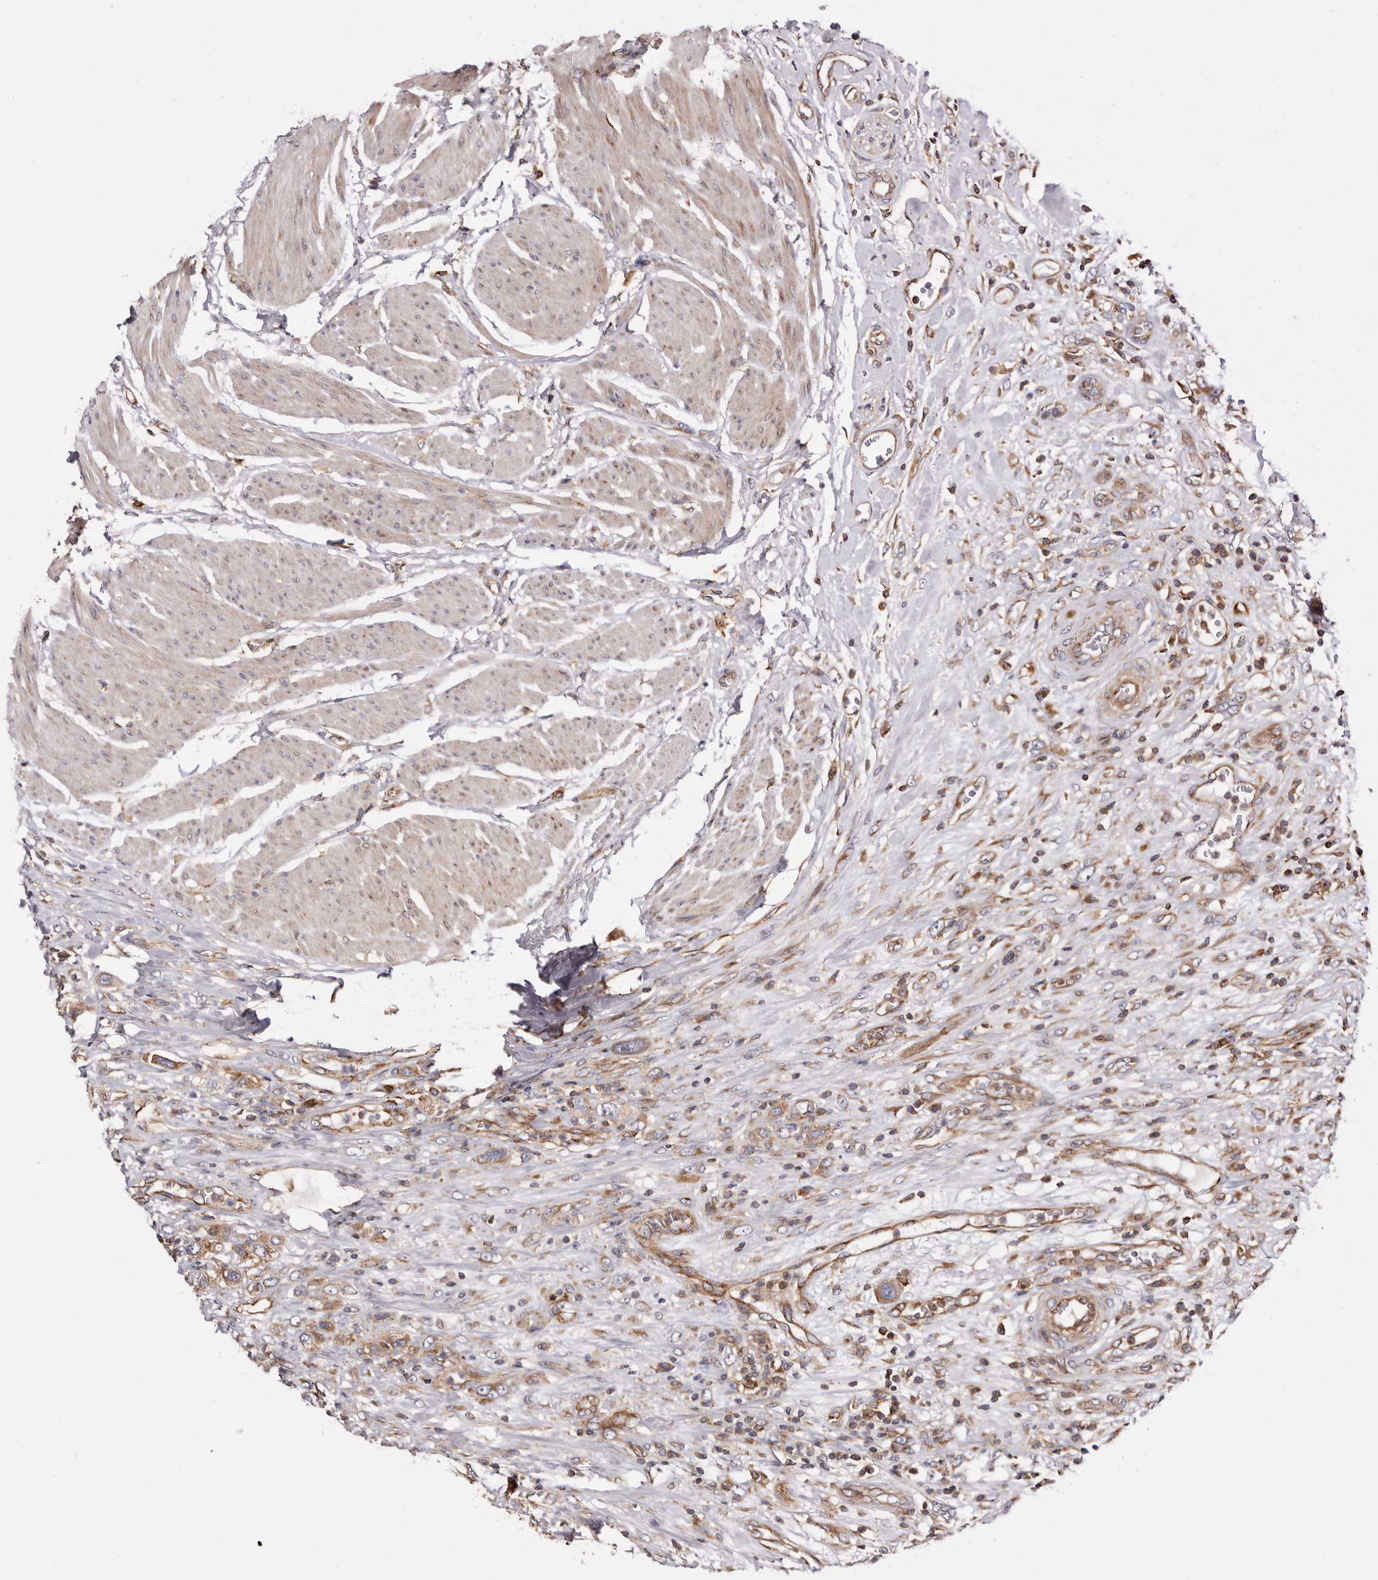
{"staining": {"intensity": "moderate", "quantity": ">75%", "location": "cytoplasmic/membranous"}, "tissue": "urothelial cancer", "cell_type": "Tumor cells", "image_type": "cancer", "snomed": [{"axis": "morphology", "description": "Urothelial carcinoma, High grade"}, {"axis": "topography", "description": "Urinary bladder"}], "caption": "Urothelial cancer stained for a protein reveals moderate cytoplasmic/membranous positivity in tumor cells.", "gene": "COQ8B", "patient": {"sex": "male", "age": 50}}